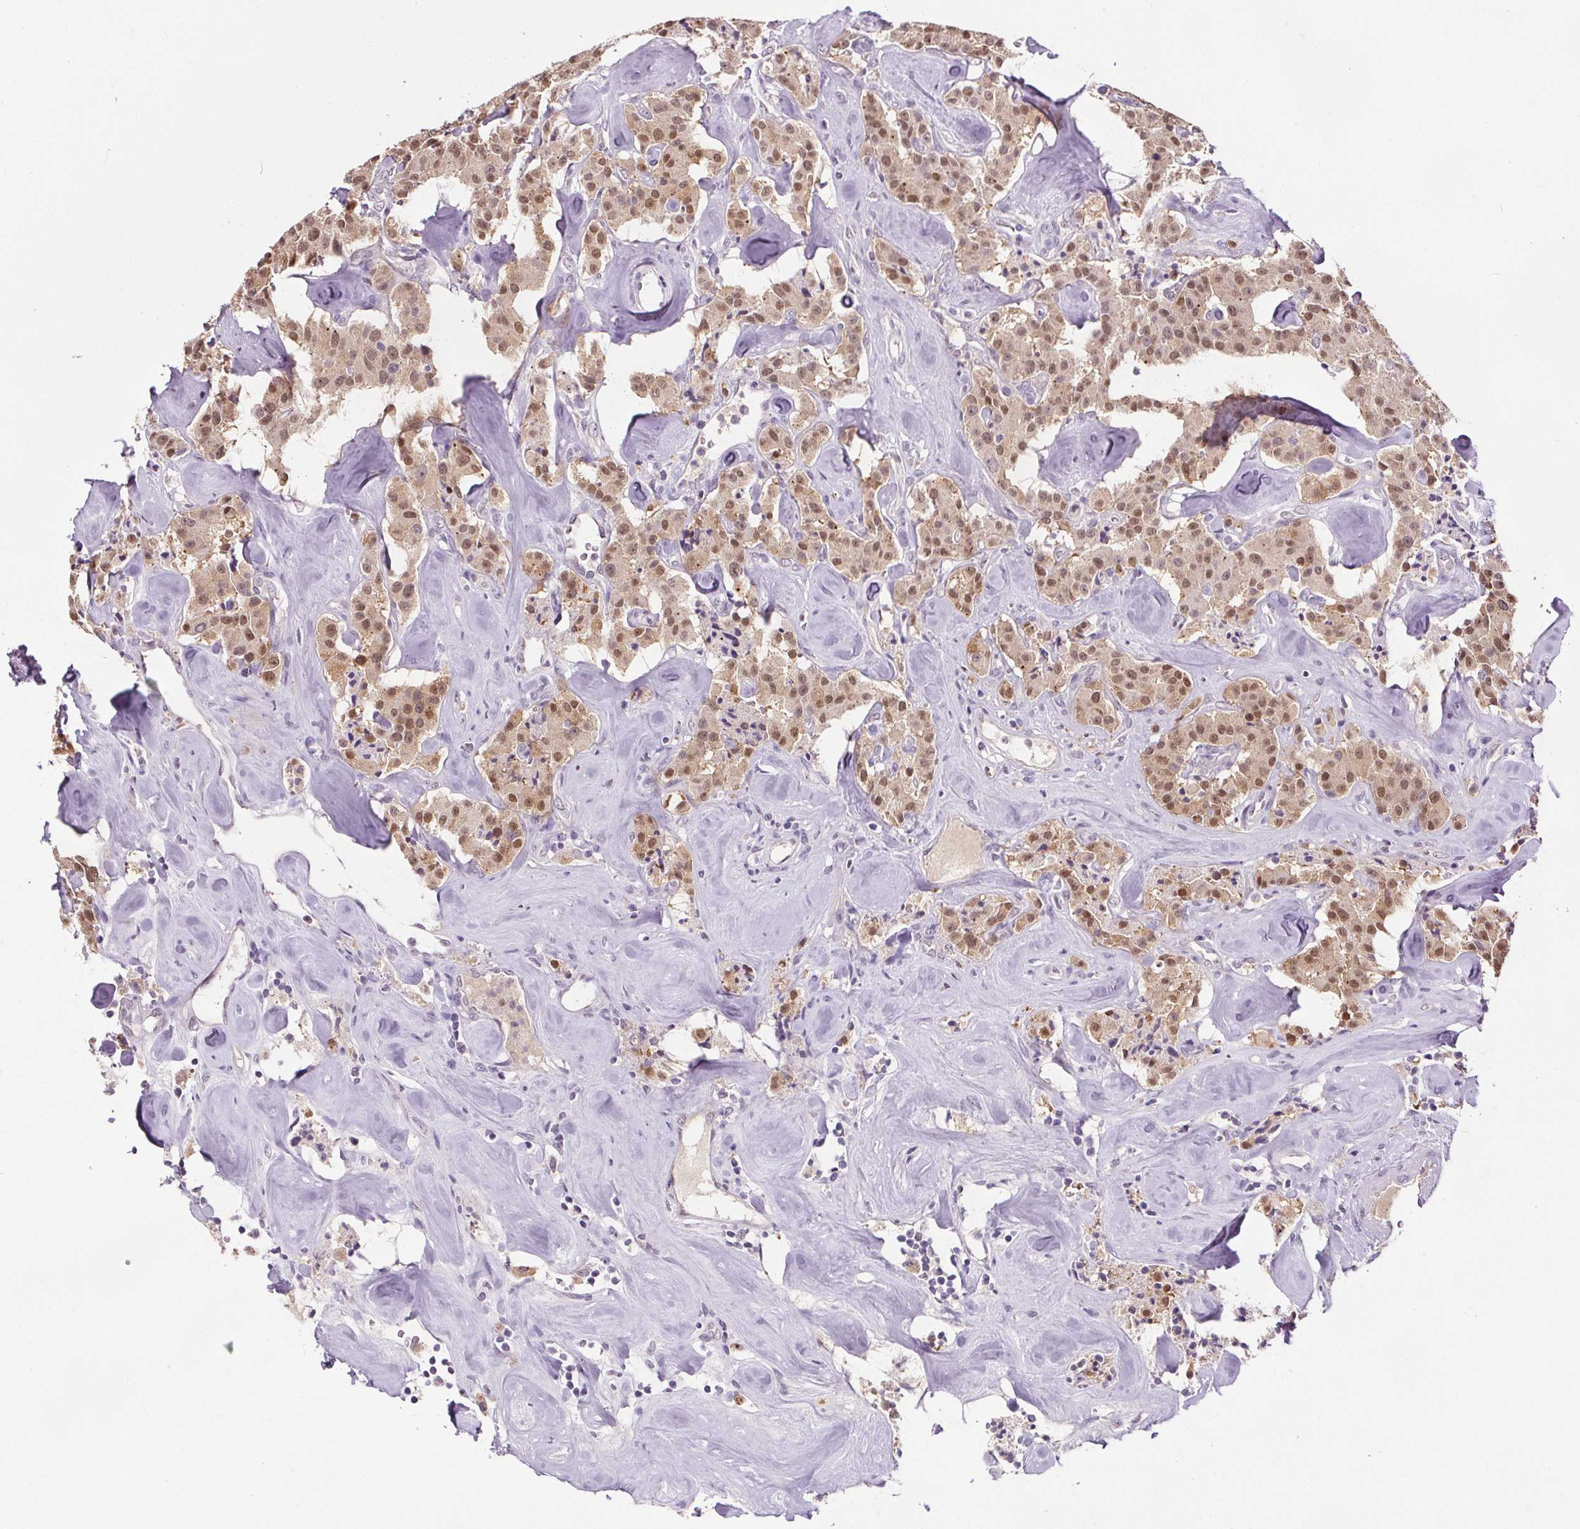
{"staining": {"intensity": "moderate", "quantity": ">75%", "location": "nuclear"}, "tissue": "carcinoid", "cell_type": "Tumor cells", "image_type": "cancer", "snomed": [{"axis": "morphology", "description": "Carcinoid, malignant, NOS"}, {"axis": "topography", "description": "Pancreas"}], "caption": "Carcinoid stained for a protein demonstrates moderate nuclear positivity in tumor cells.", "gene": "SLC2A9", "patient": {"sex": "male", "age": 41}}